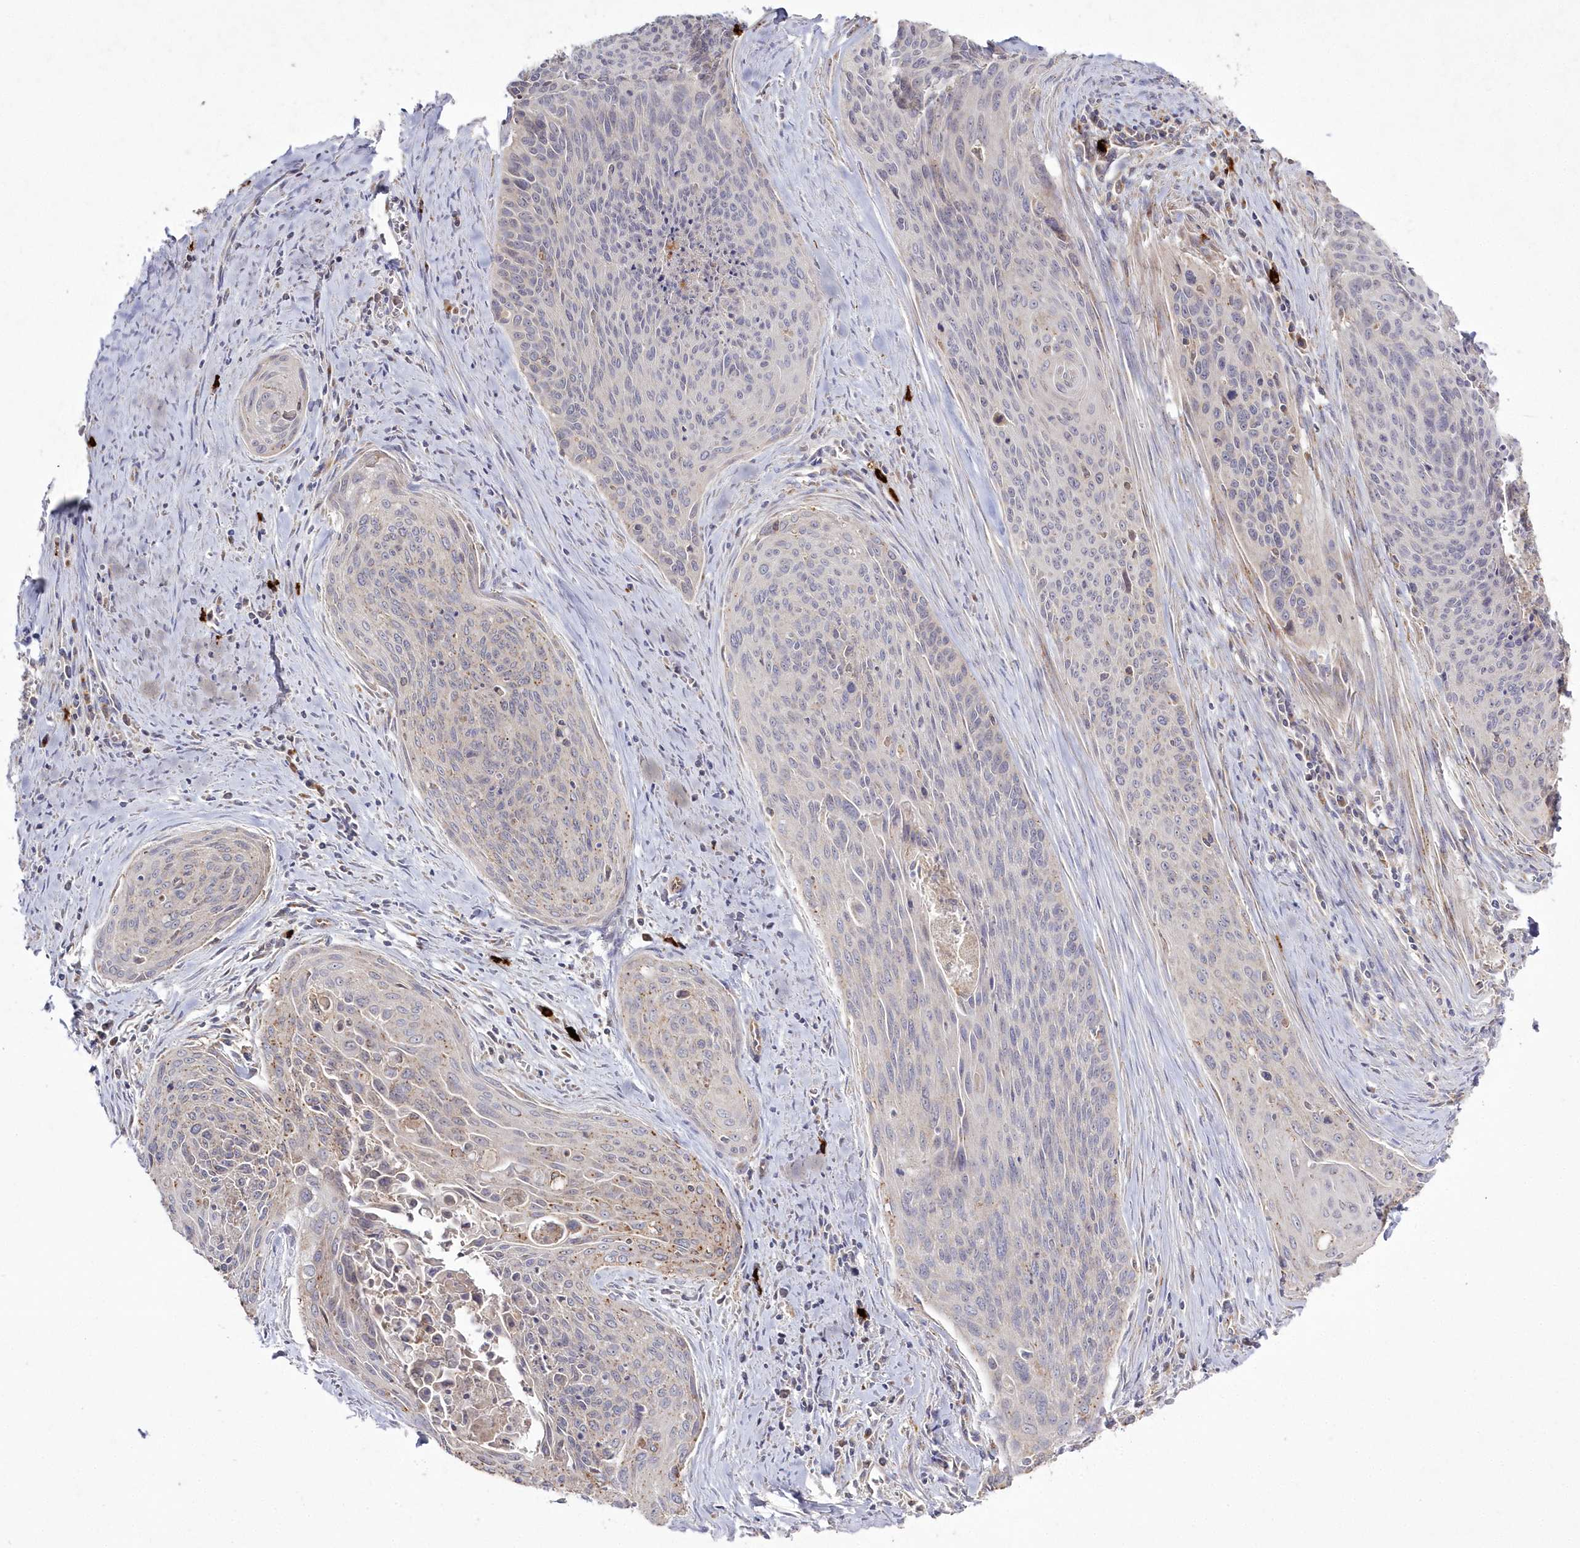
{"staining": {"intensity": "weak", "quantity": "<25%", "location": "cytoplasmic/membranous"}, "tissue": "cervical cancer", "cell_type": "Tumor cells", "image_type": "cancer", "snomed": [{"axis": "morphology", "description": "Squamous cell carcinoma, NOS"}, {"axis": "topography", "description": "Cervix"}], "caption": "Immunohistochemical staining of human squamous cell carcinoma (cervical) demonstrates no significant positivity in tumor cells.", "gene": "ARSB", "patient": {"sex": "female", "age": 55}}